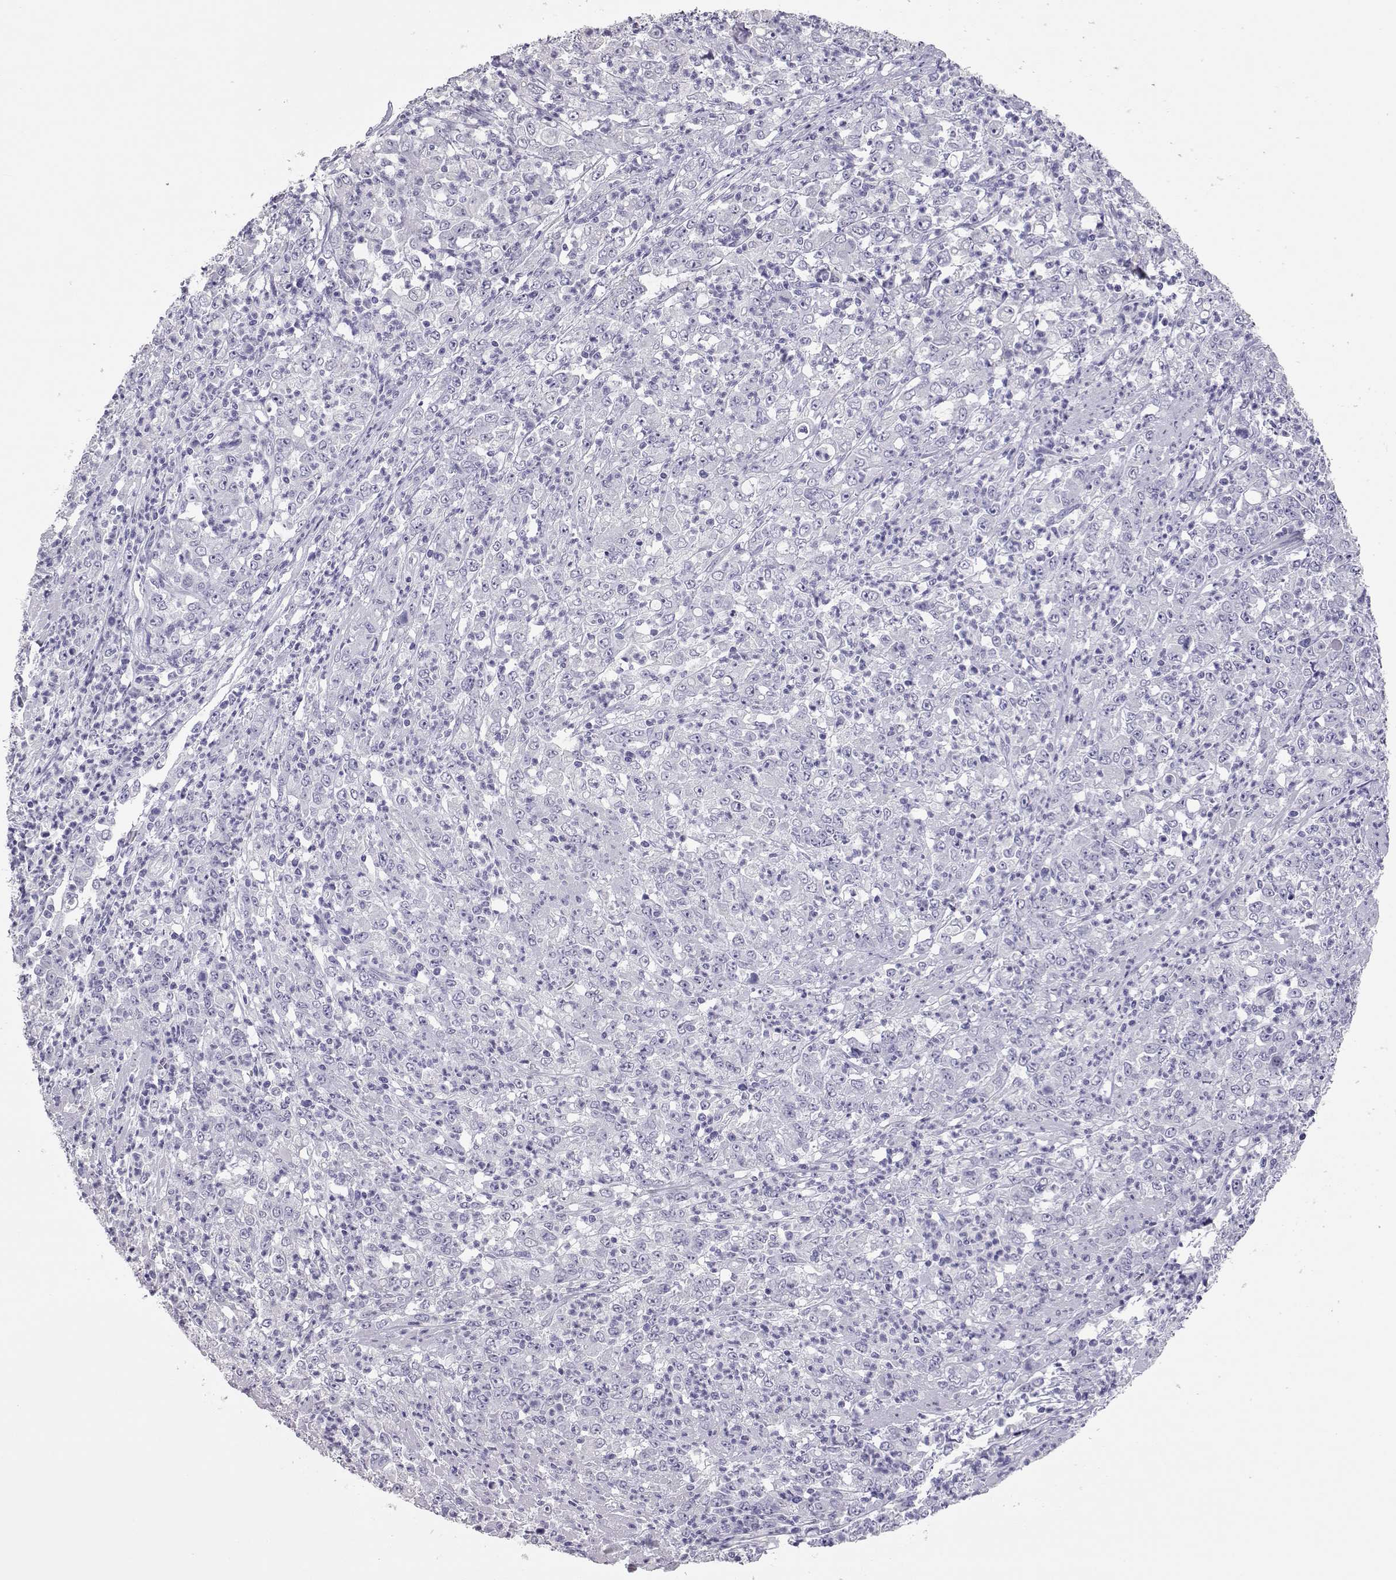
{"staining": {"intensity": "negative", "quantity": "none", "location": "none"}, "tissue": "stomach cancer", "cell_type": "Tumor cells", "image_type": "cancer", "snomed": [{"axis": "morphology", "description": "Adenocarcinoma, NOS"}, {"axis": "topography", "description": "Stomach, lower"}], "caption": "Stomach cancer stained for a protein using immunohistochemistry displays no staining tumor cells.", "gene": "PMCH", "patient": {"sex": "female", "age": 71}}